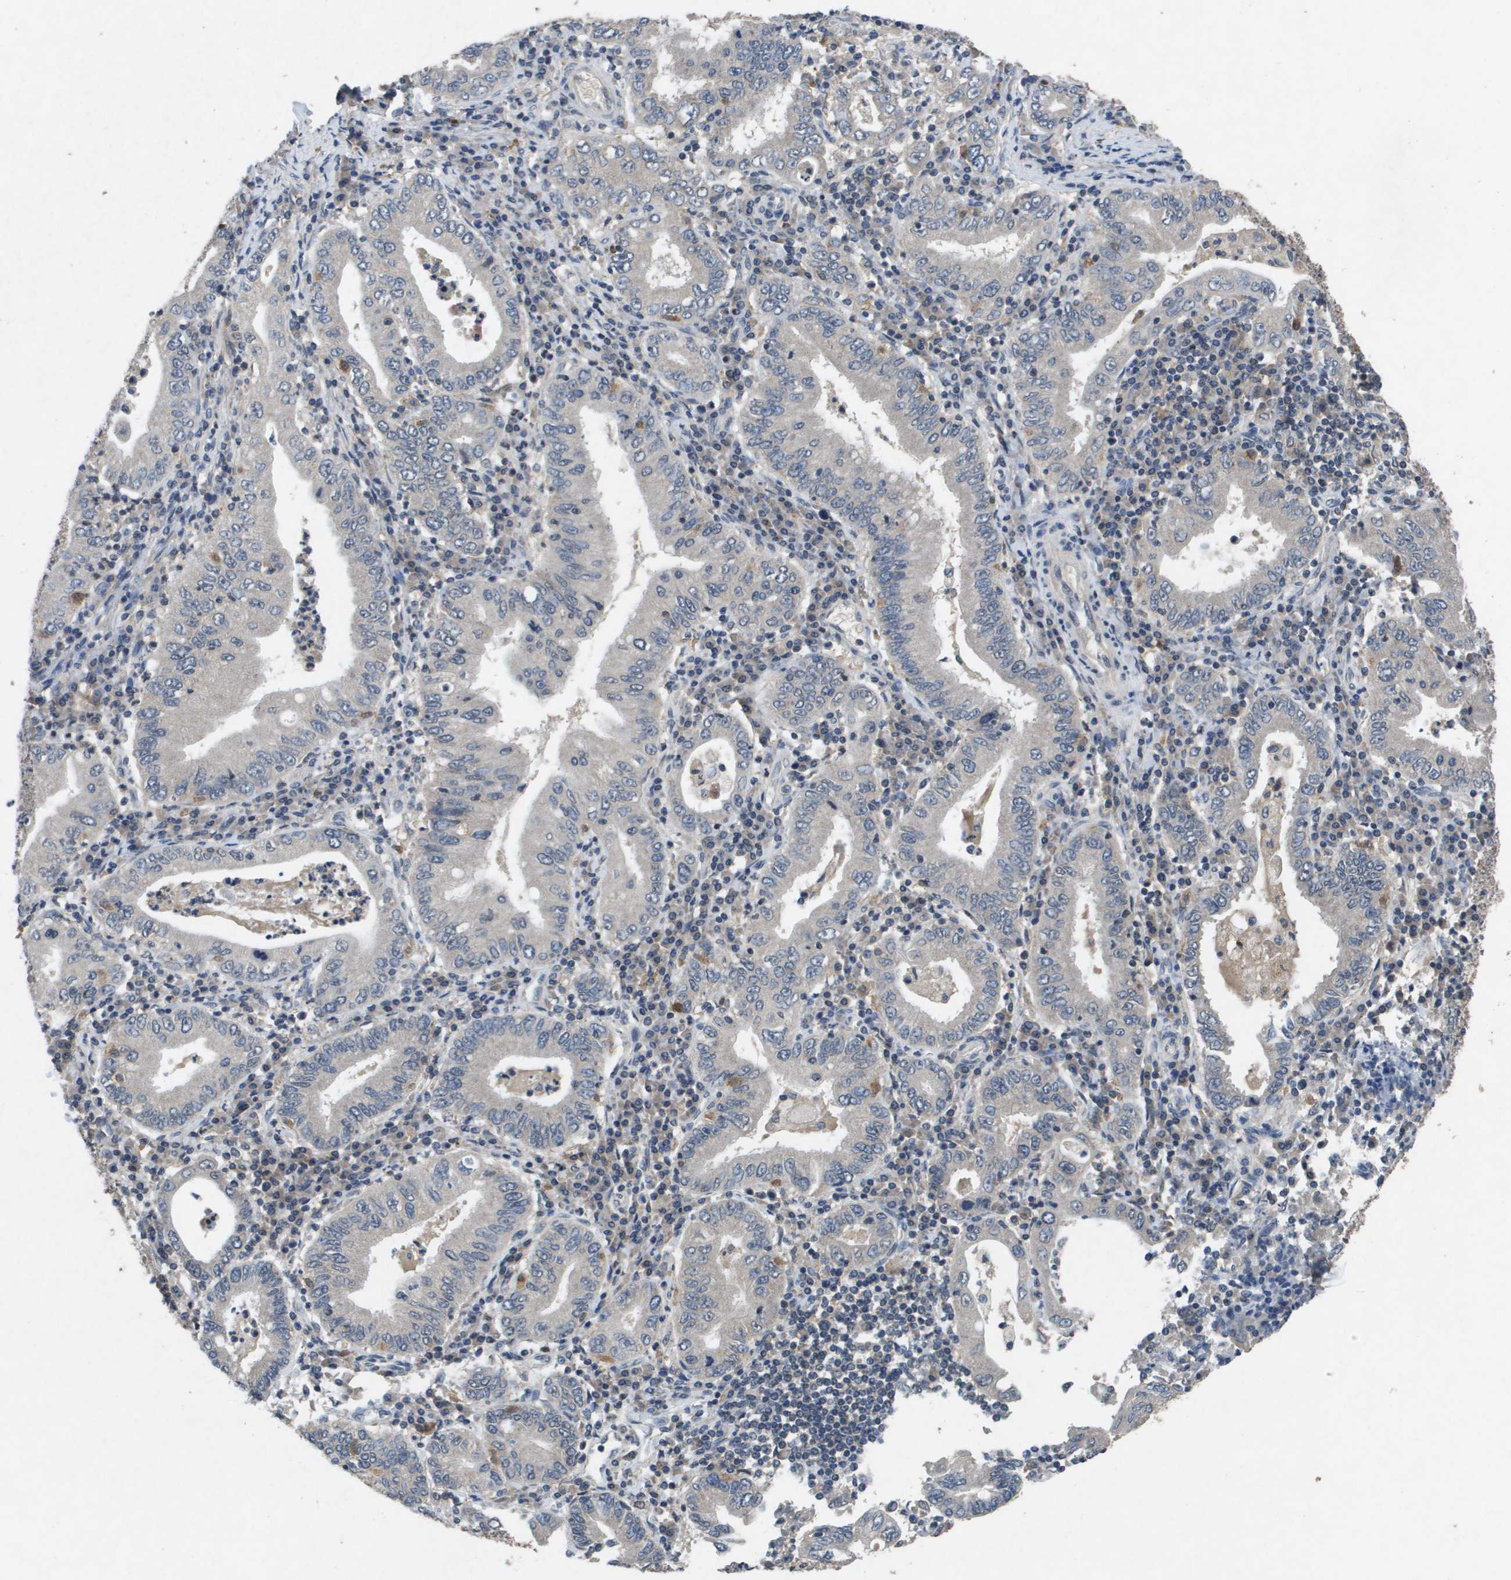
{"staining": {"intensity": "negative", "quantity": "none", "location": "none"}, "tissue": "stomach cancer", "cell_type": "Tumor cells", "image_type": "cancer", "snomed": [{"axis": "morphology", "description": "Normal tissue, NOS"}, {"axis": "morphology", "description": "Adenocarcinoma, NOS"}, {"axis": "topography", "description": "Esophagus"}, {"axis": "topography", "description": "Stomach, upper"}, {"axis": "topography", "description": "Peripheral nerve tissue"}], "caption": "Immunohistochemical staining of adenocarcinoma (stomach) reveals no significant staining in tumor cells.", "gene": "PROC", "patient": {"sex": "male", "age": 62}}